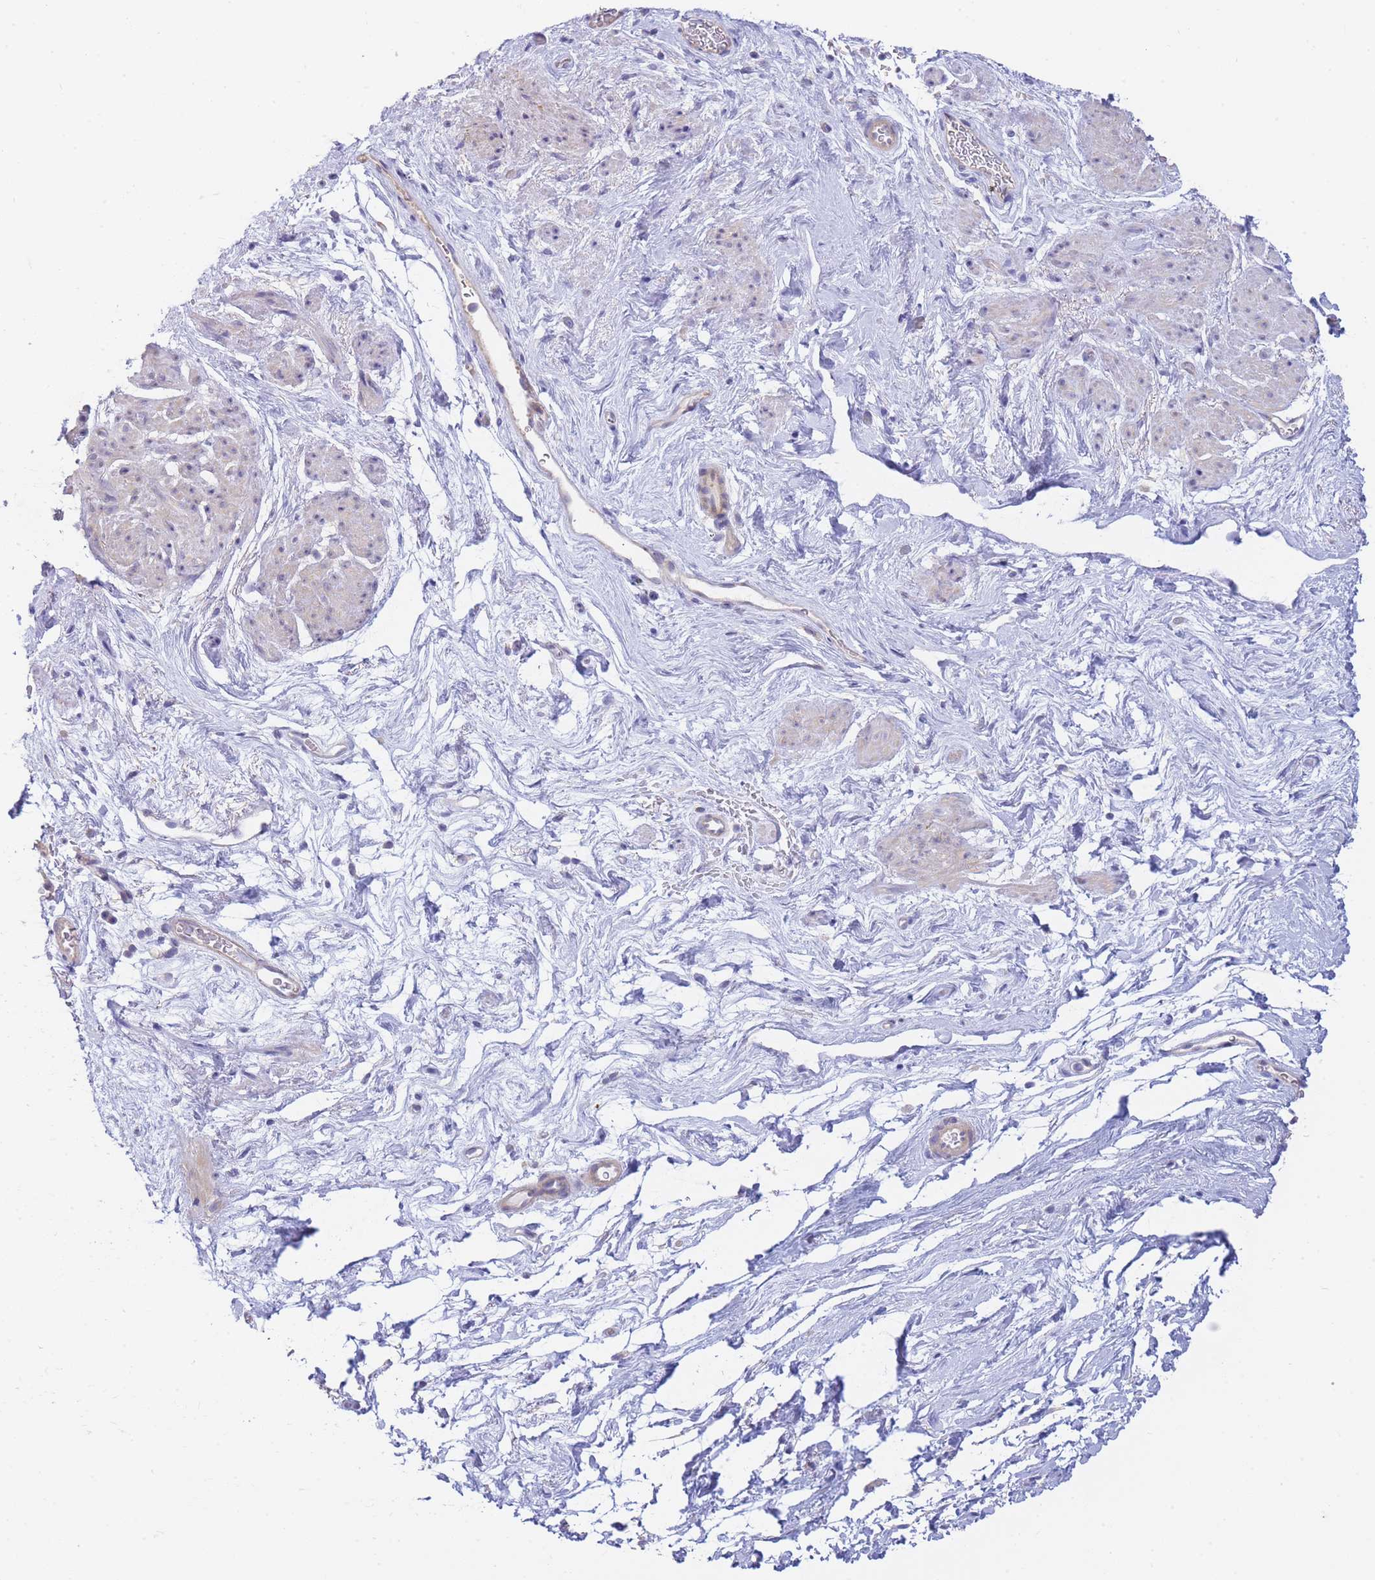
{"staining": {"intensity": "weak", "quantity": "25%-75%", "location": "cytoplasmic/membranous"}, "tissue": "smooth muscle", "cell_type": "Smooth muscle cells", "image_type": "normal", "snomed": [{"axis": "morphology", "description": "Normal tissue, NOS"}, {"axis": "topography", "description": "Smooth muscle"}, {"axis": "topography", "description": "Peripheral nerve tissue"}], "caption": "Immunohistochemistry photomicrograph of unremarkable smooth muscle stained for a protein (brown), which reveals low levels of weak cytoplasmic/membranous expression in about 25%-75% of smooth muscle cells.", "gene": "SUGT1", "patient": {"sex": "male", "age": 69}}